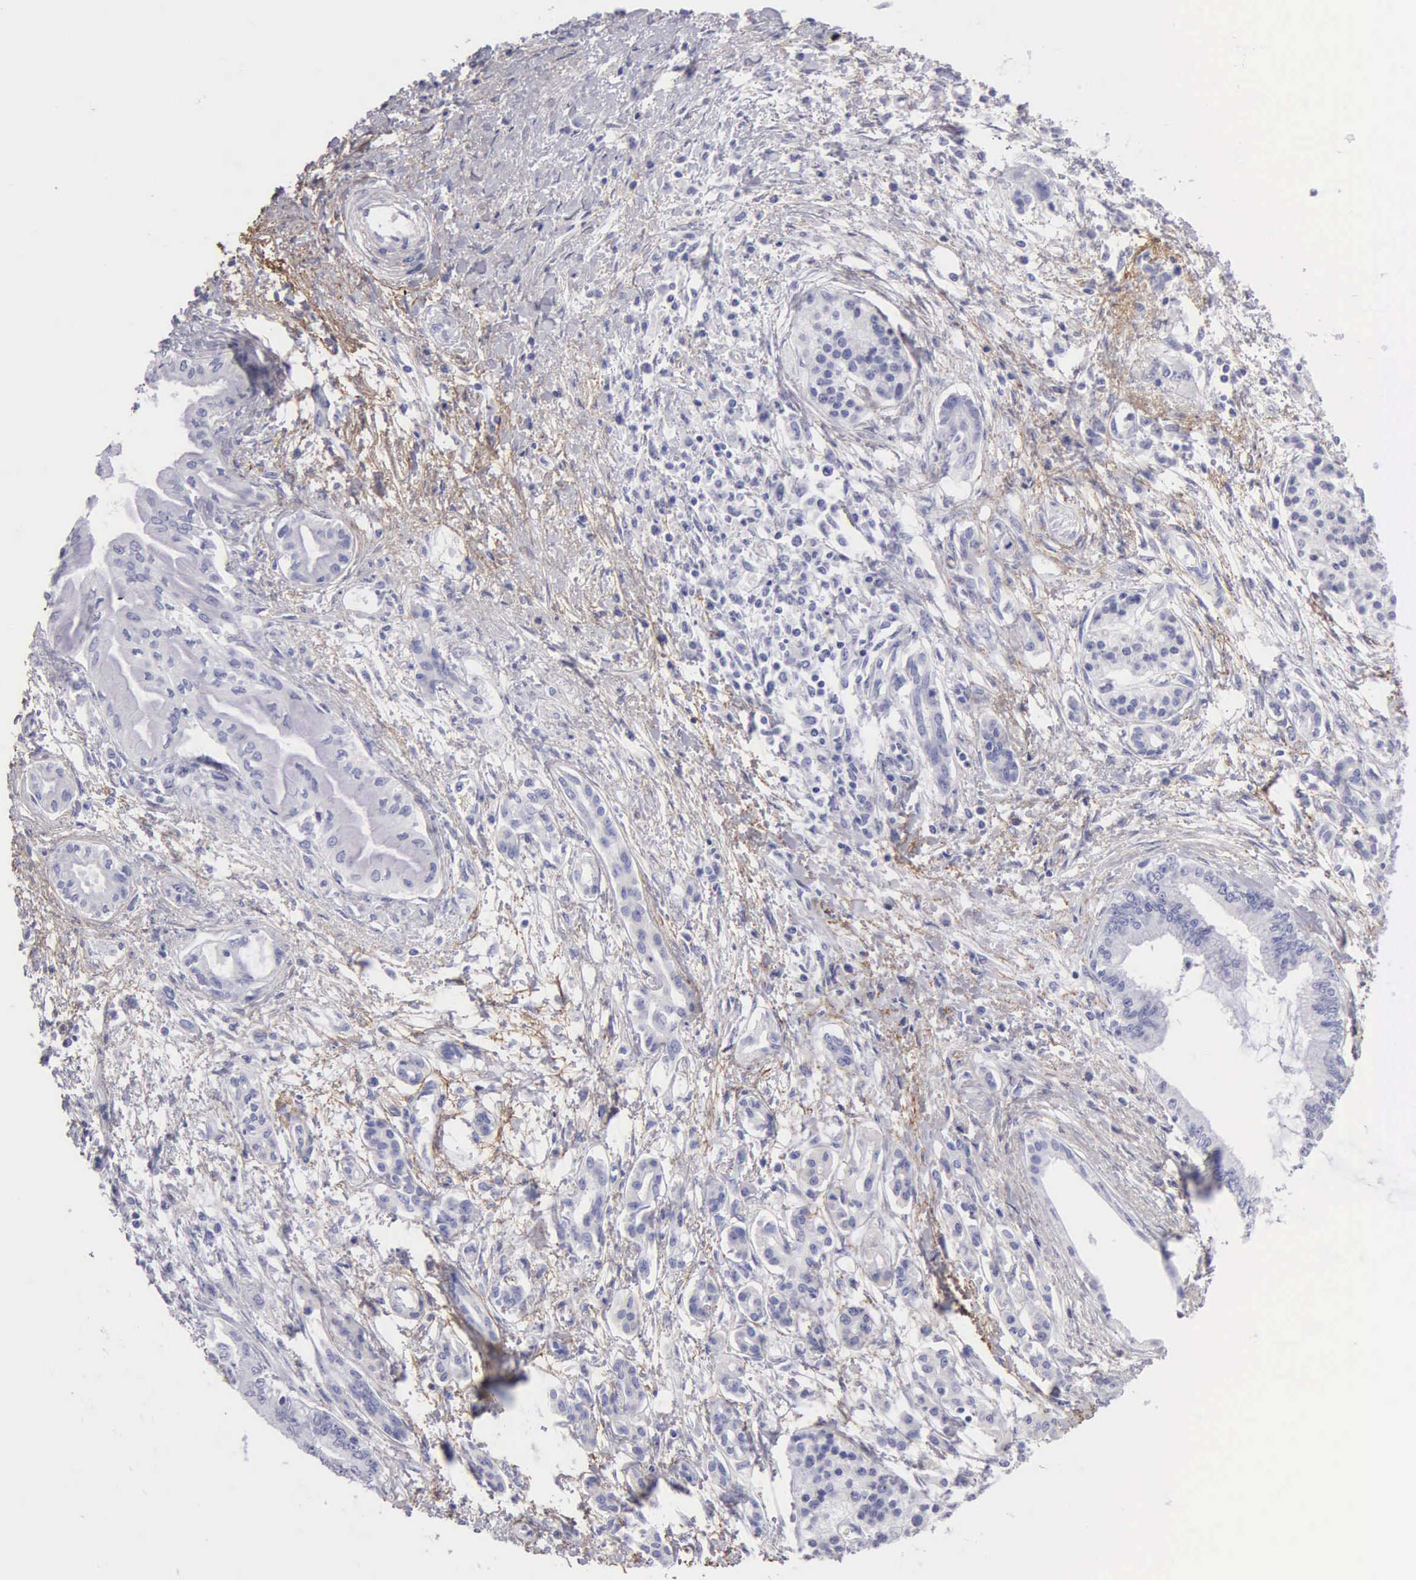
{"staining": {"intensity": "negative", "quantity": "none", "location": "none"}, "tissue": "pancreatic cancer", "cell_type": "Tumor cells", "image_type": "cancer", "snomed": [{"axis": "morphology", "description": "Adenocarcinoma, NOS"}, {"axis": "topography", "description": "Pancreas"}], "caption": "This is an IHC histopathology image of pancreatic cancer. There is no staining in tumor cells.", "gene": "FBLN5", "patient": {"sex": "female", "age": 64}}